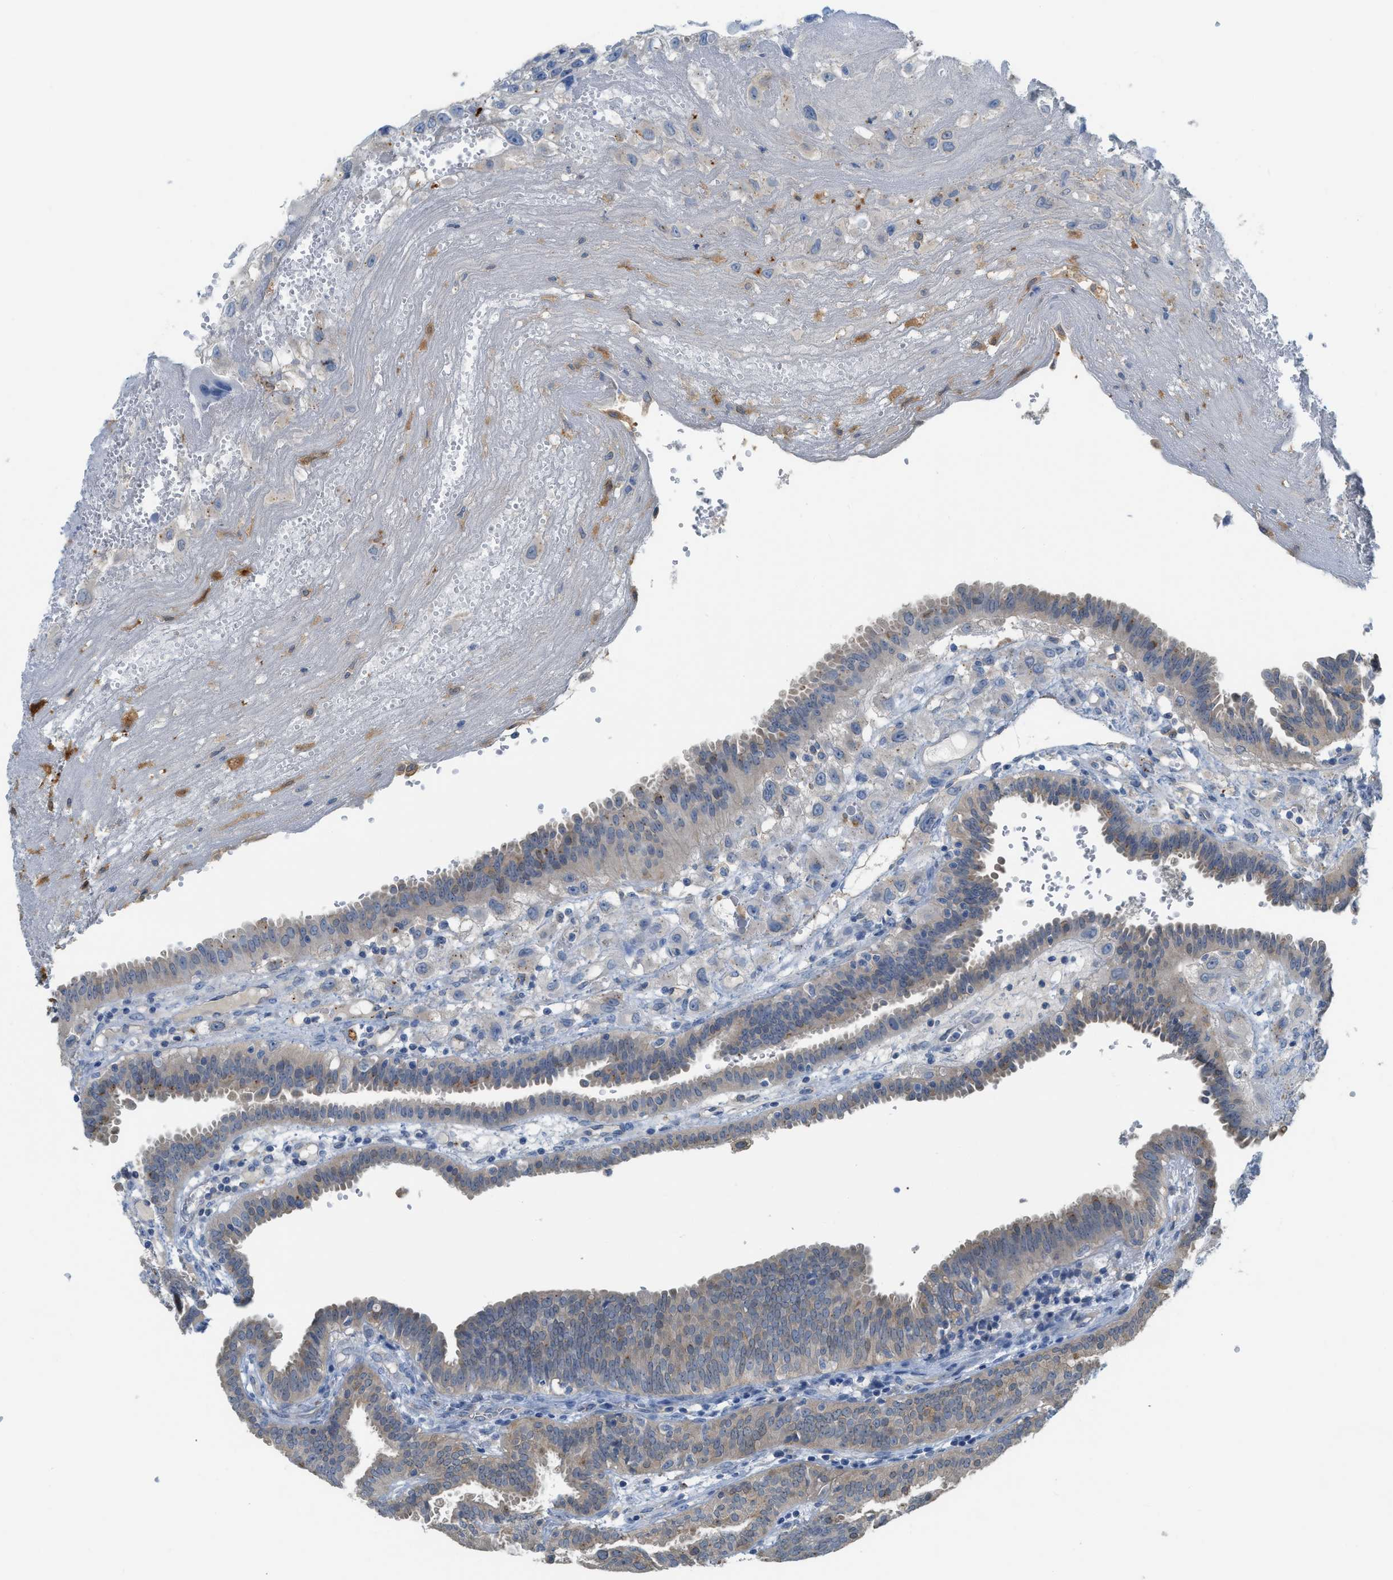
{"staining": {"intensity": "weak", "quantity": ">75%", "location": "cytoplasmic/membranous"}, "tissue": "fallopian tube", "cell_type": "Glandular cells", "image_type": "normal", "snomed": [{"axis": "morphology", "description": "Normal tissue, NOS"}, {"axis": "topography", "description": "Fallopian tube"}, {"axis": "topography", "description": "Placenta"}], "caption": "The image demonstrates immunohistochemical staining of normal fallopian tube. There is weak cytoplasmic/membranous expression is identified in about >75% of glandular cells. The protein of interest is shown in brown color, while the nuclei are stained blue.", "gene": "CSTB", "patient": {"sex": "female", "age": 32}}